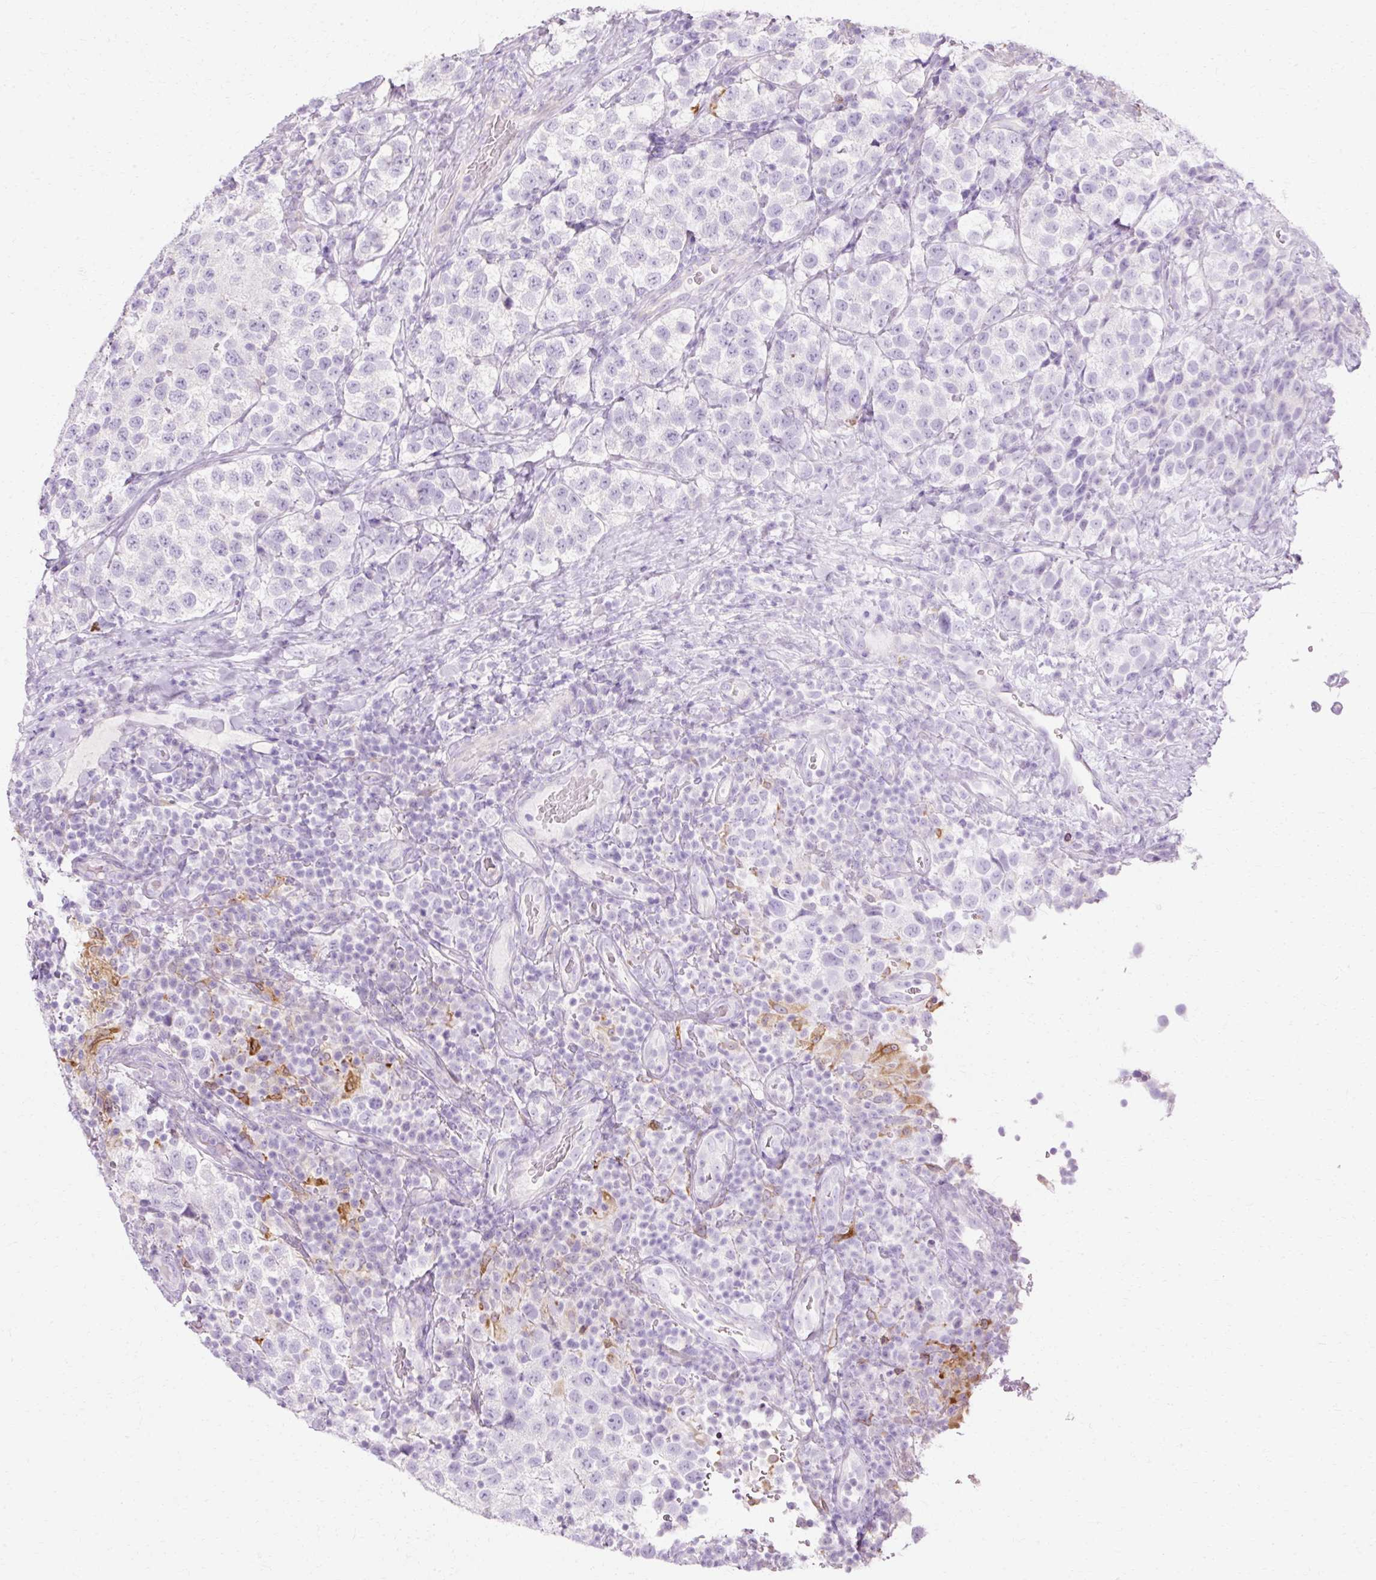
{"staining": {"intensity": "negative", "quantity": "none", "location": "none"}, "tissue": "testis cancer", "cell_type": "Tumor cells", "image_type": "cancer", "snomed": [{"axis": "morphology", "description": "Seminoma, NOS"}, {"axis": "topography", "description": "Testis"}], "caption": "Testis cancer stained for a protein using immunohistochemistry demonstrates no positivity tumor cells.", "gene": "HSD11B1", "patient": {"sex": "male", "age": 34}}